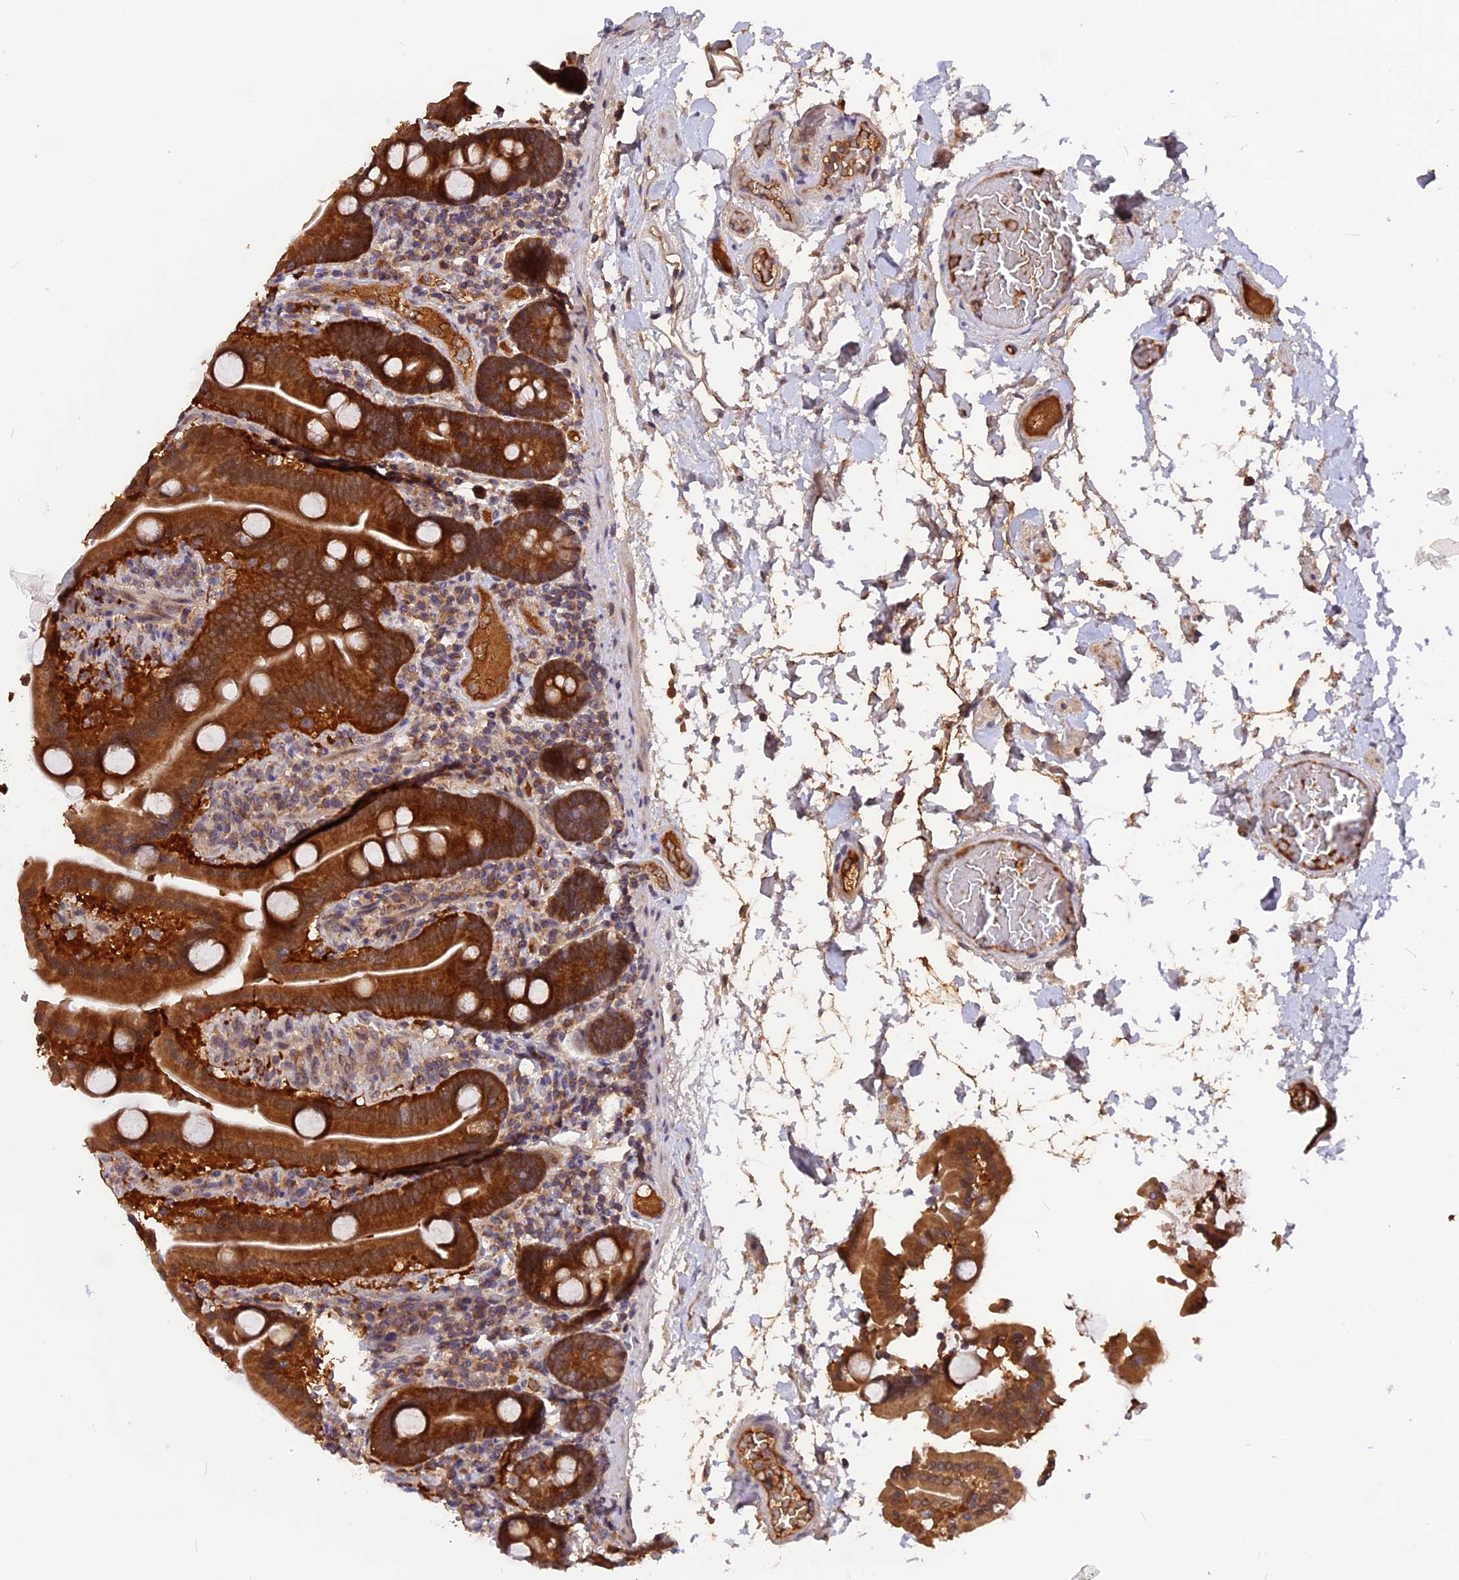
{"staining": {"intensity": "strong", "quantity": ">75%", "location": "cytoplasmic/membranous"}, "tissue": "duodenum", "cell_type": "Glandular cells", "image_type": "normal", "snomed": [{"axis": "morphology", "description": "Normal tissue, NOS"}, {"axis": "topography", "description": "Duodenum"}], "caption": "Benign duodenum demonstrates strong cytoplasmic/membranous expression in approximately >75% of glandular cells, visualized by immunohistochemistry. (DAB IHC, brown staining for protein, blue staining for nuclei).", "gene": "MARK4", "patient": {"sex": "male", "age": 55}}